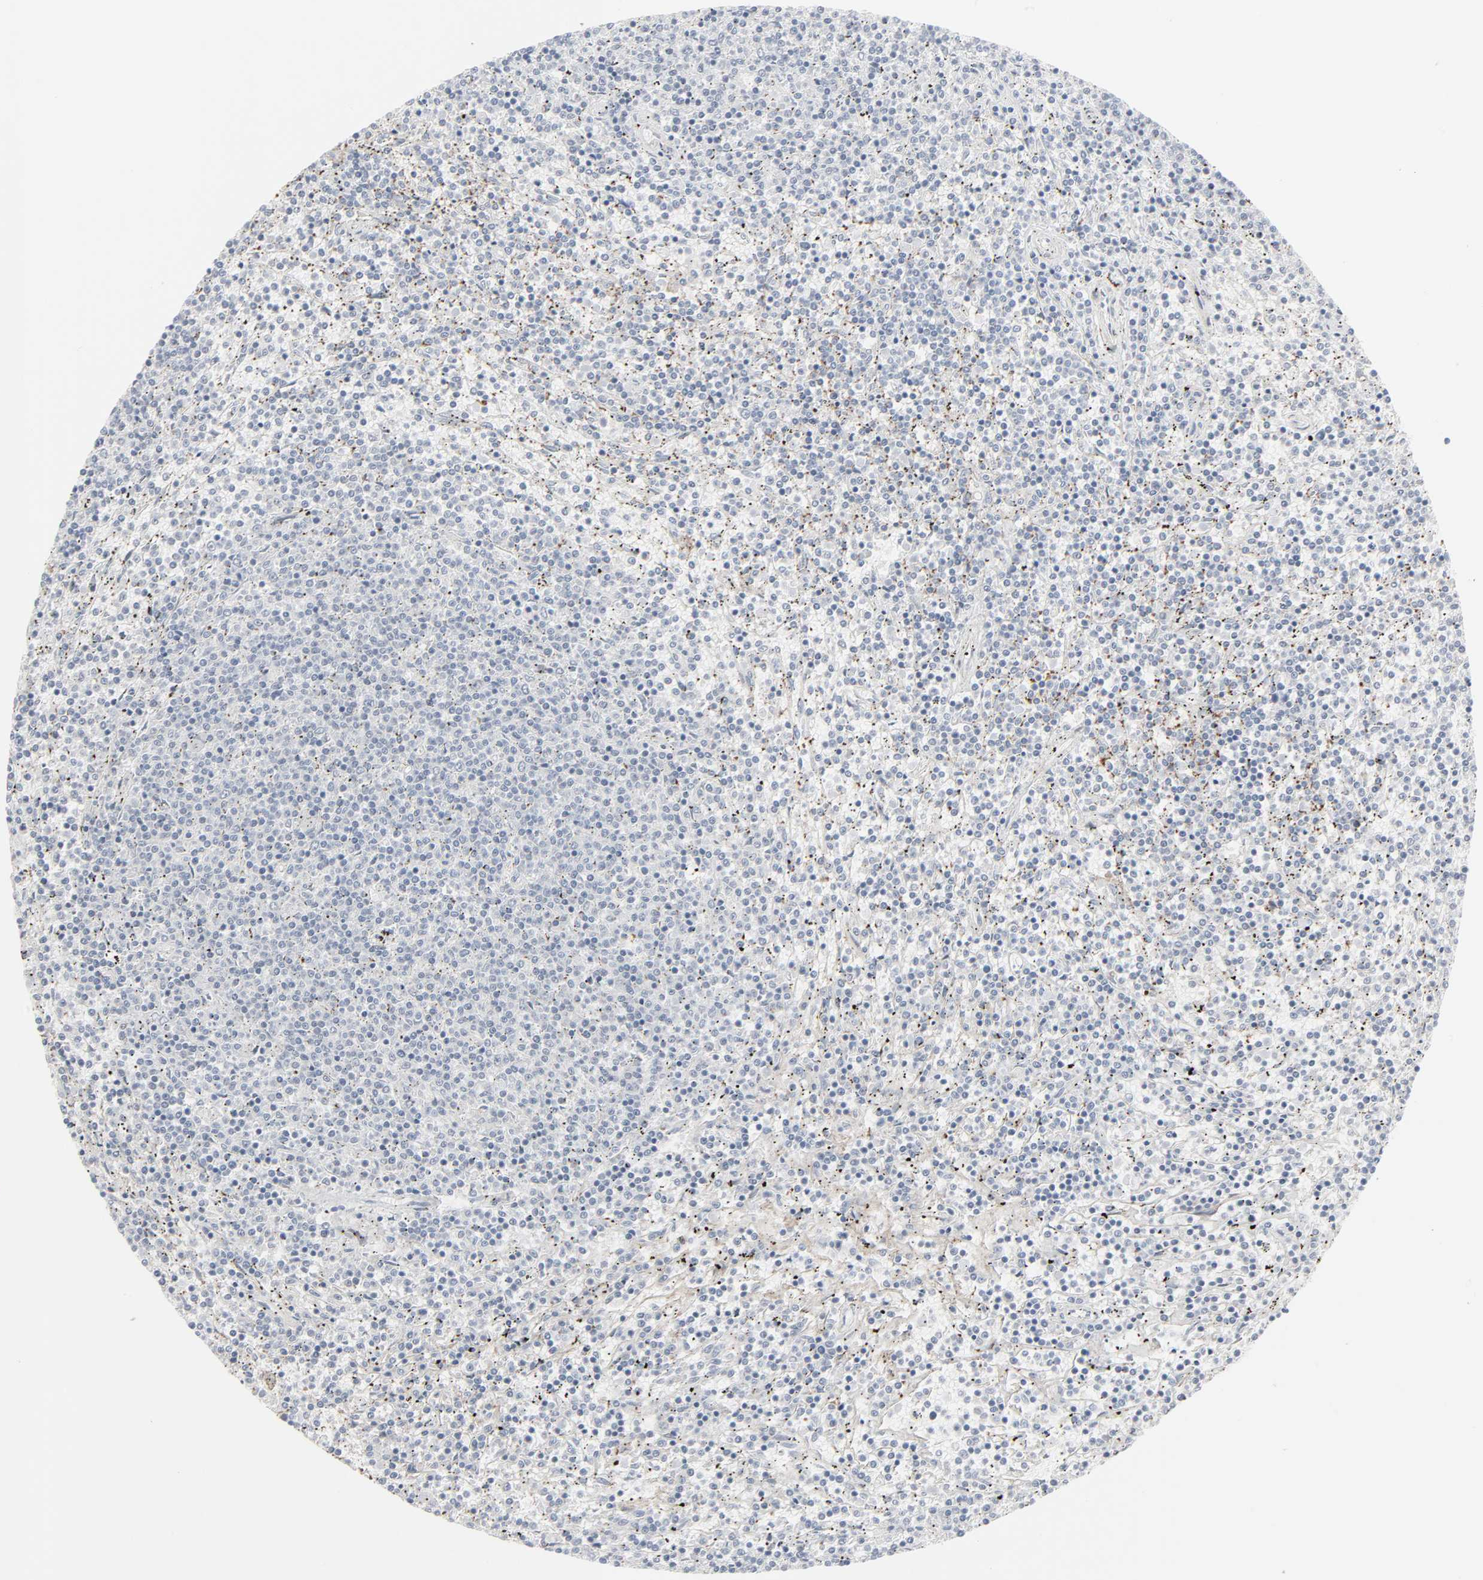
{"staining": {"intensity": "negative", "quantity": "none", "location": "none"}, "tissue": "lymphoma", "cell_type": "Tumor cells", "image_type": "cancer", "snomed": [{"axis": "morphology", "description": "Malignant lymphoma, non-Hodgkin's type, Low grade"}, {"axis": "topography", "description": "Spleen"}], "caption": "Immunohistochemical staining of human malignant lymphoma, non-Hodgkin's type (low-grade) demonstrates no significant staining in tumor cells.", "gene": "NEUROD1", "patient": {"sex": "female", "age": 50}}